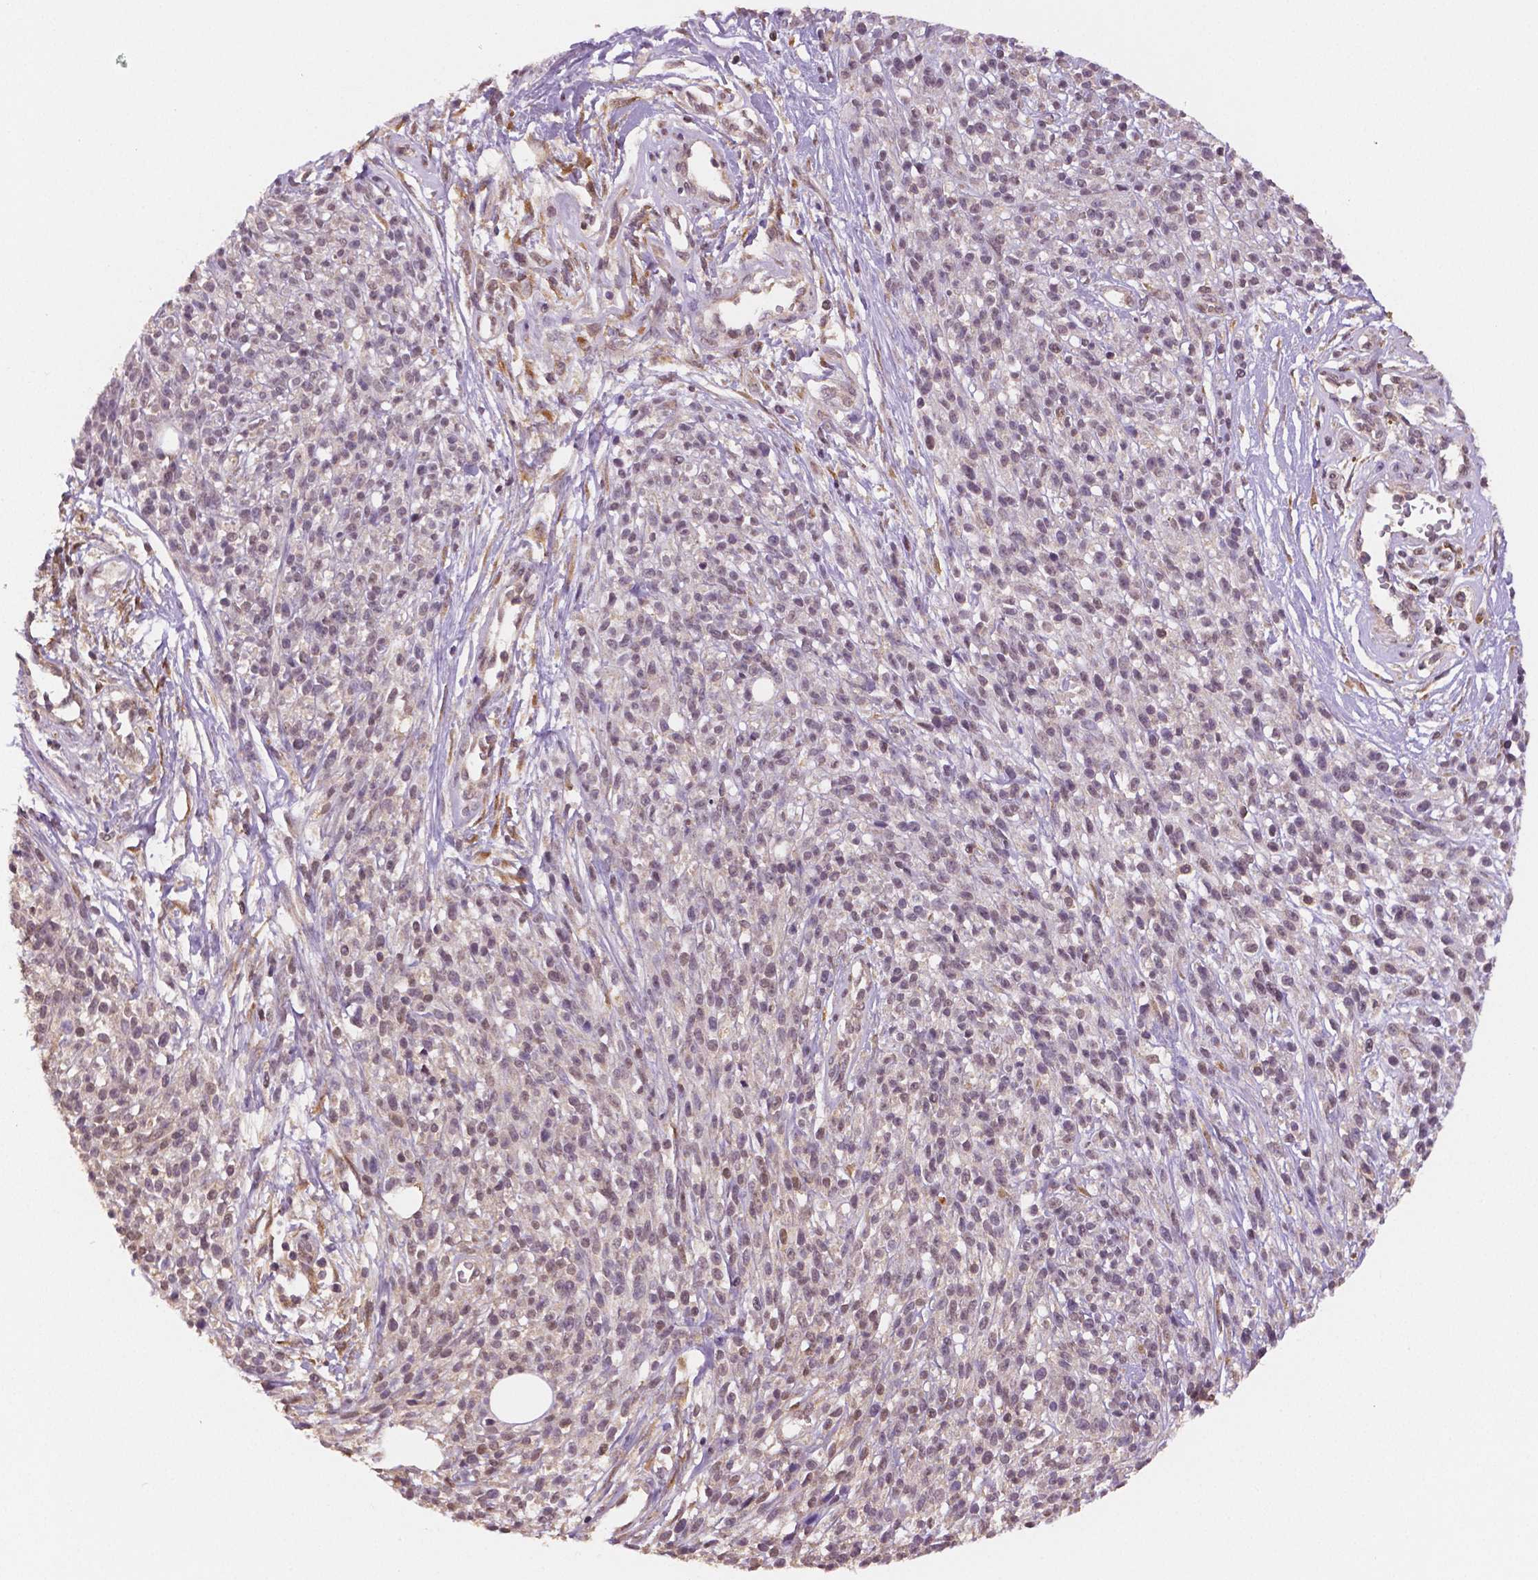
{"staining": {"intensity": "negative", "quantity": "none", "location": "none"}, "tissue": "melanoma", "cell_type": "Tumor cells", "image_type": "cancer", "snomed": [{"axis": "morphology", "description": "Malignant melanoma, NOS"}, {"axis": "topography", "description": "Skin"}, {"axis": "topography", "description": "Skin of trunk"}], "caption": "There is no significant expression in tumor cells of melanoma. The staining is performed using DAB brown chromogen with nuclei counter-stained in using hematoxylin.", "gene": "STAT3", "patient": {"sex": "male", "age": 74}}